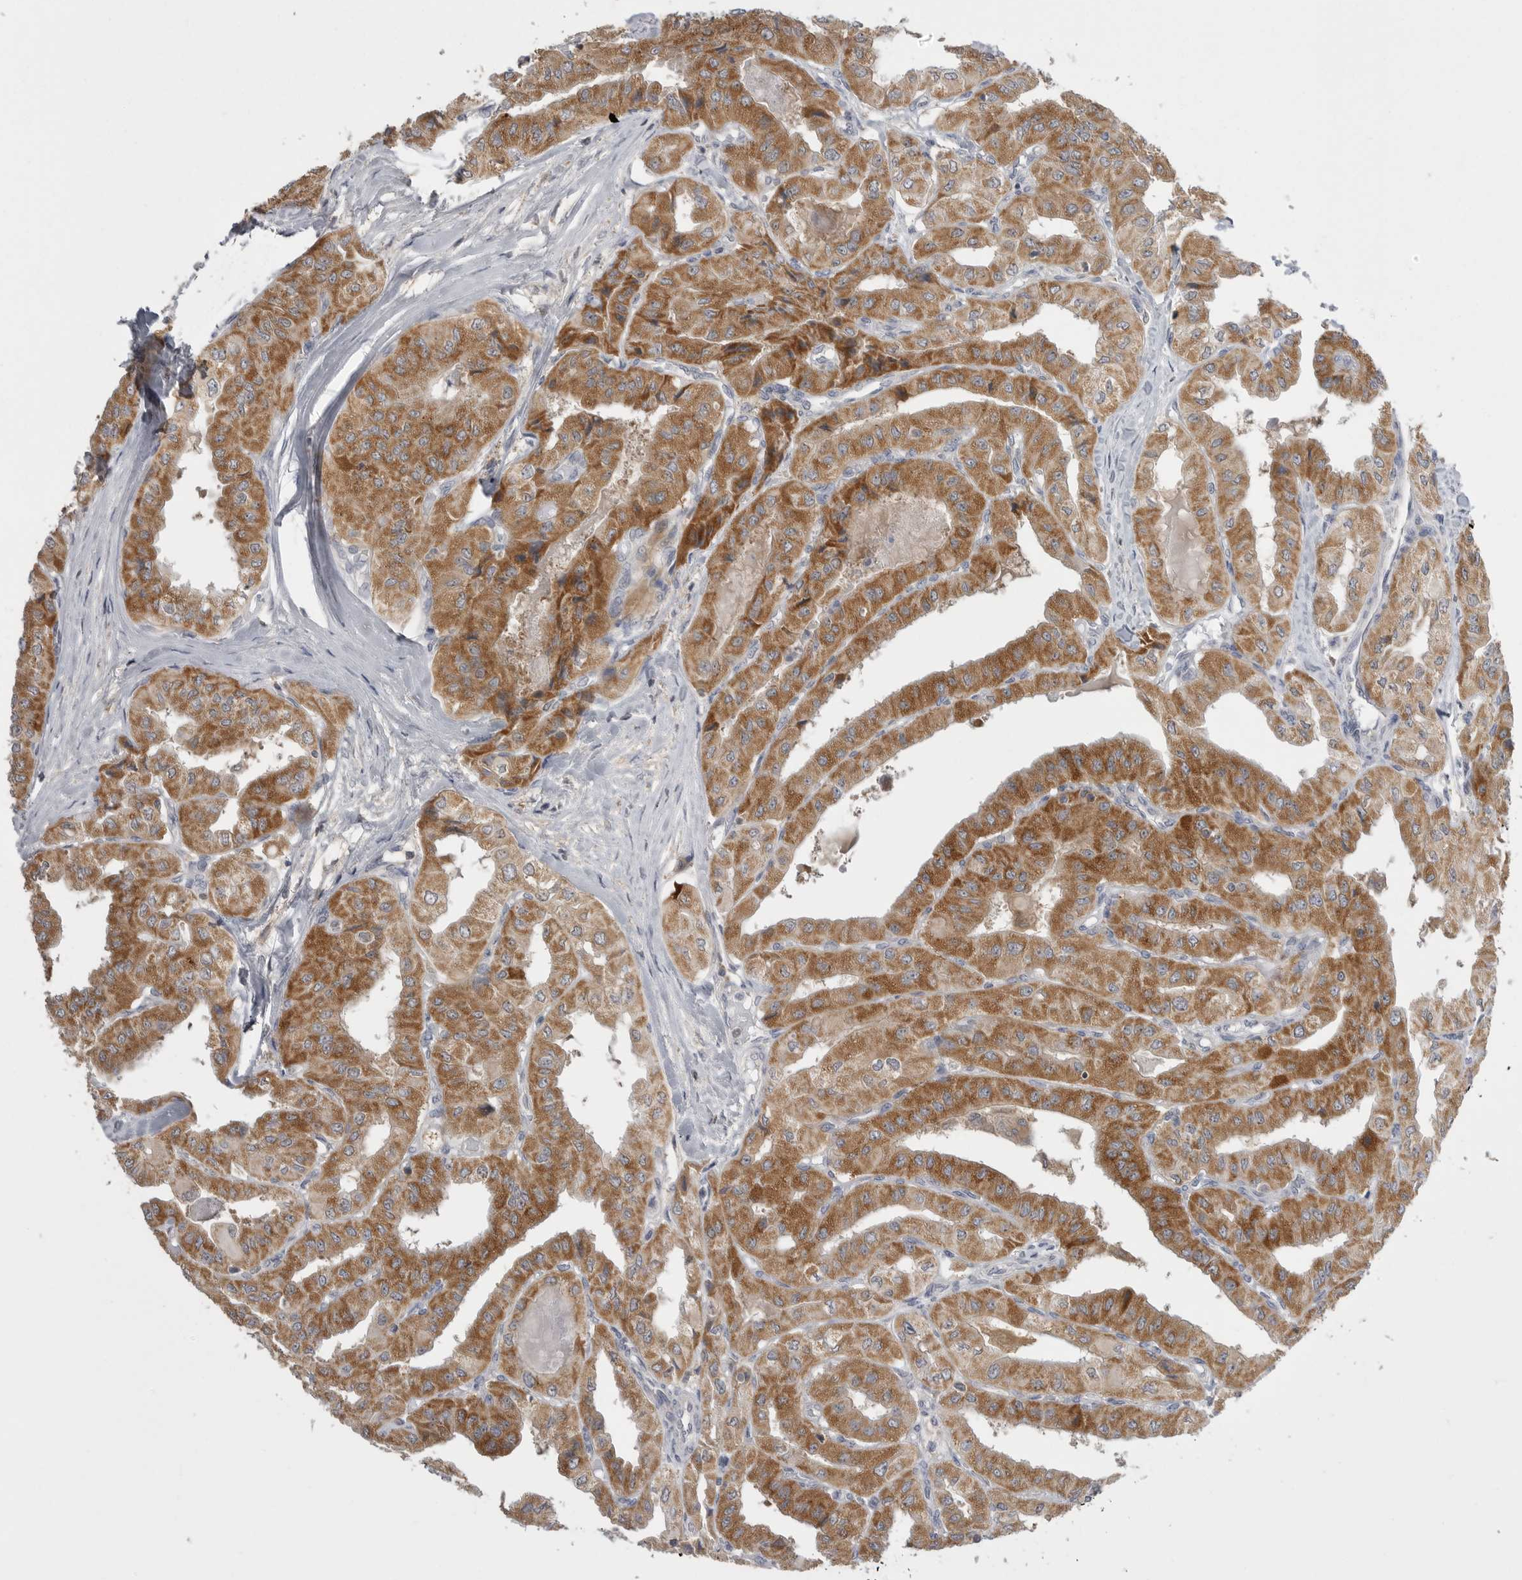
{"staining": {"intensity": "moderate", "quantity": ">75%", "location": "cytoplasmic/membranous"}, "tissue": "thyroid cancer", "cell_type": "Tumor cells", "image_type": "cancer", "snomed": [{"axis": "morphology", "description": "Papillary adenocarcinoma, NOS"}, {"axis": "topography", "description": "Thyroid gland"}], "caption": "Thyroid papillary adenocarcinoma stained with IHC shows moderate cytoplasmic/membranous positivity in about >75% of tumor cells.", "gene": "KYAT3", "patient": {"sex": "female", "age": 59}}